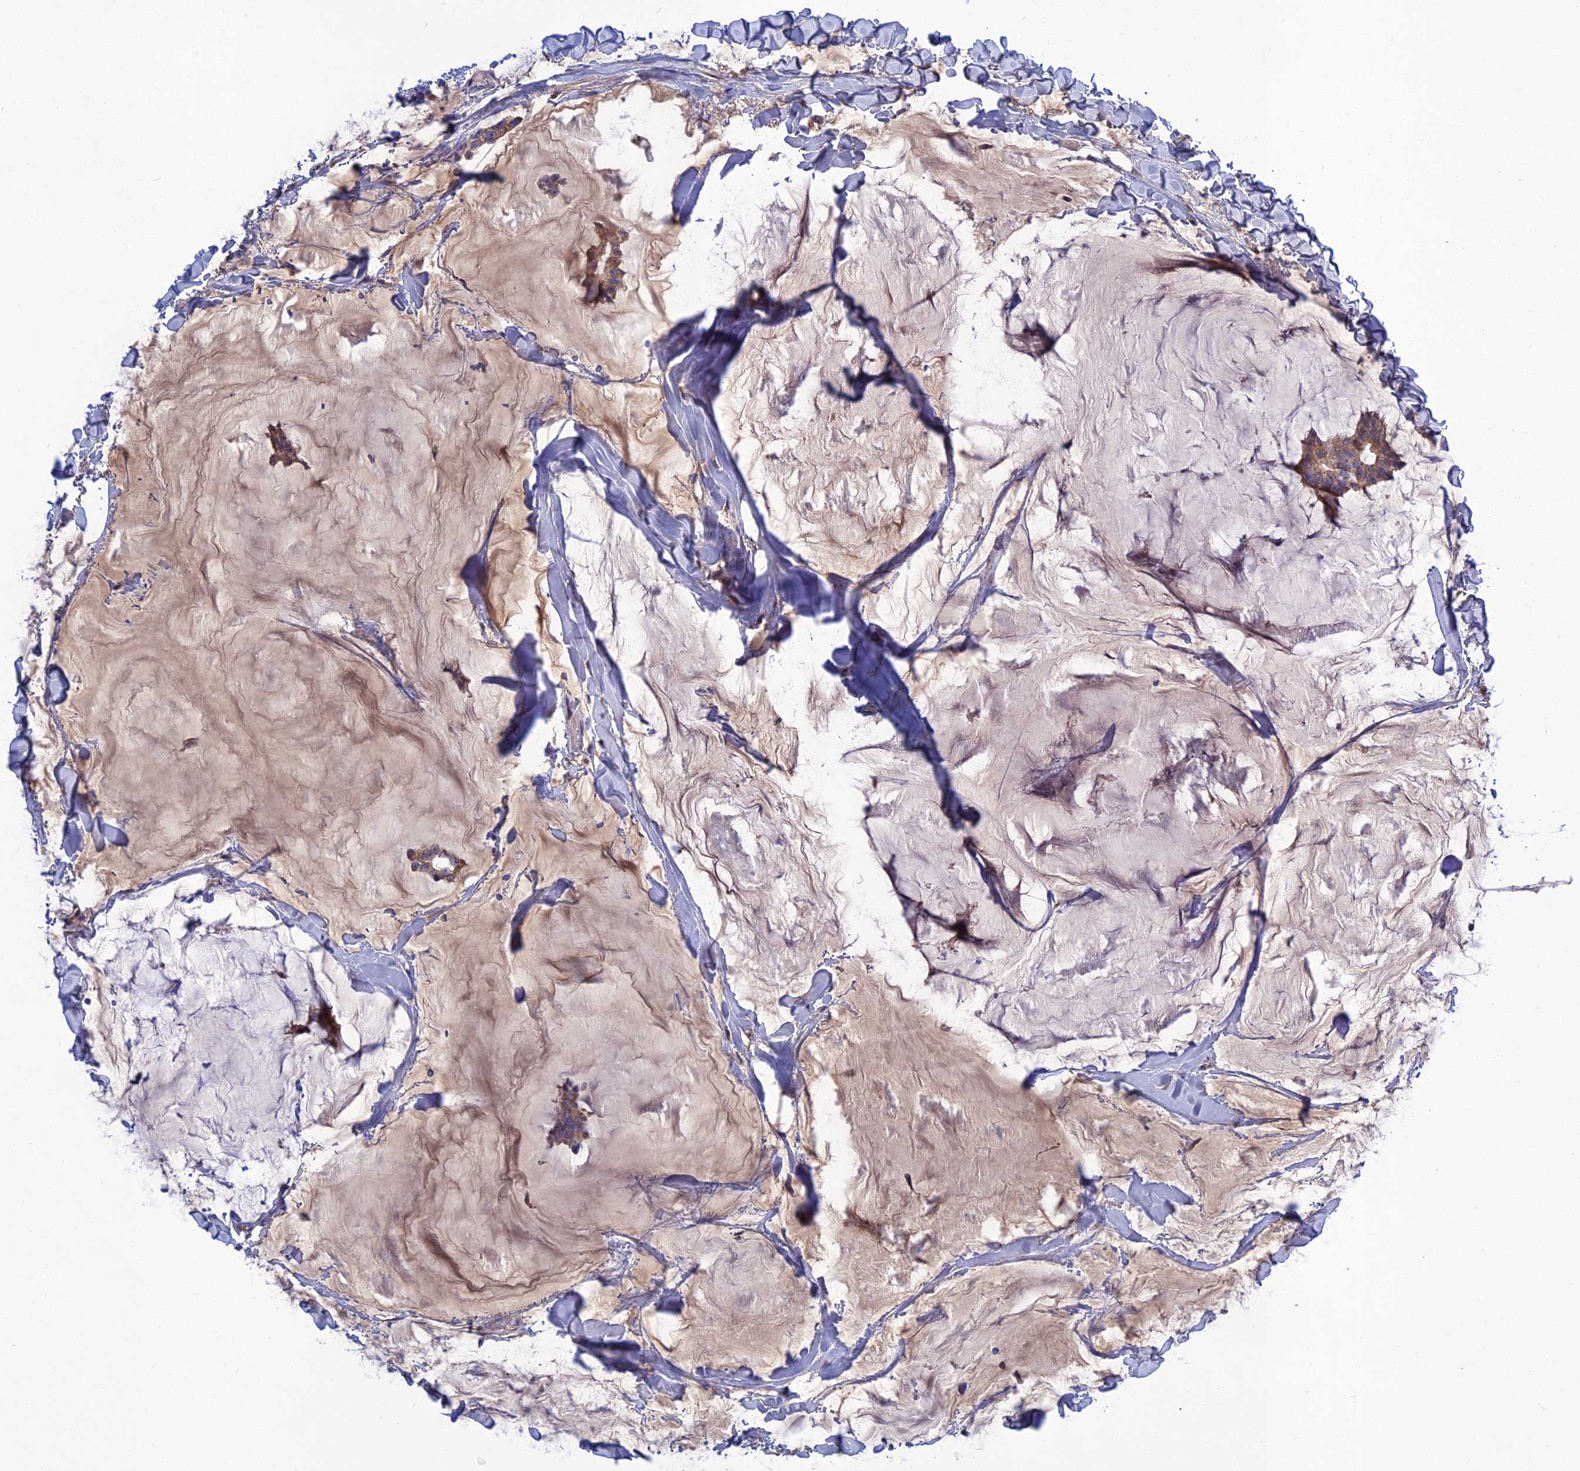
{"staining": {"intensity": "weak", "quantity": ">75%", "location": "cytoplasmic/membranous"}, "tissue": "breast cancer", "cell_type": "Tumor cells", "image_type": "cancer", "snomed": [{"axis": "morphology", "description": "Duct carcinoma"}, {"axis": "topography", "description": "Breast"}], "caption": "The image demonstrates immunohistochemical staining of breast cancer (invasive ductal carcinoma). There is weak cytoplasmic/membranous expression is identified in about >75% of tumor cells.", "gene": "CRACD", "patient": {"sex": "female", "age": 93}}